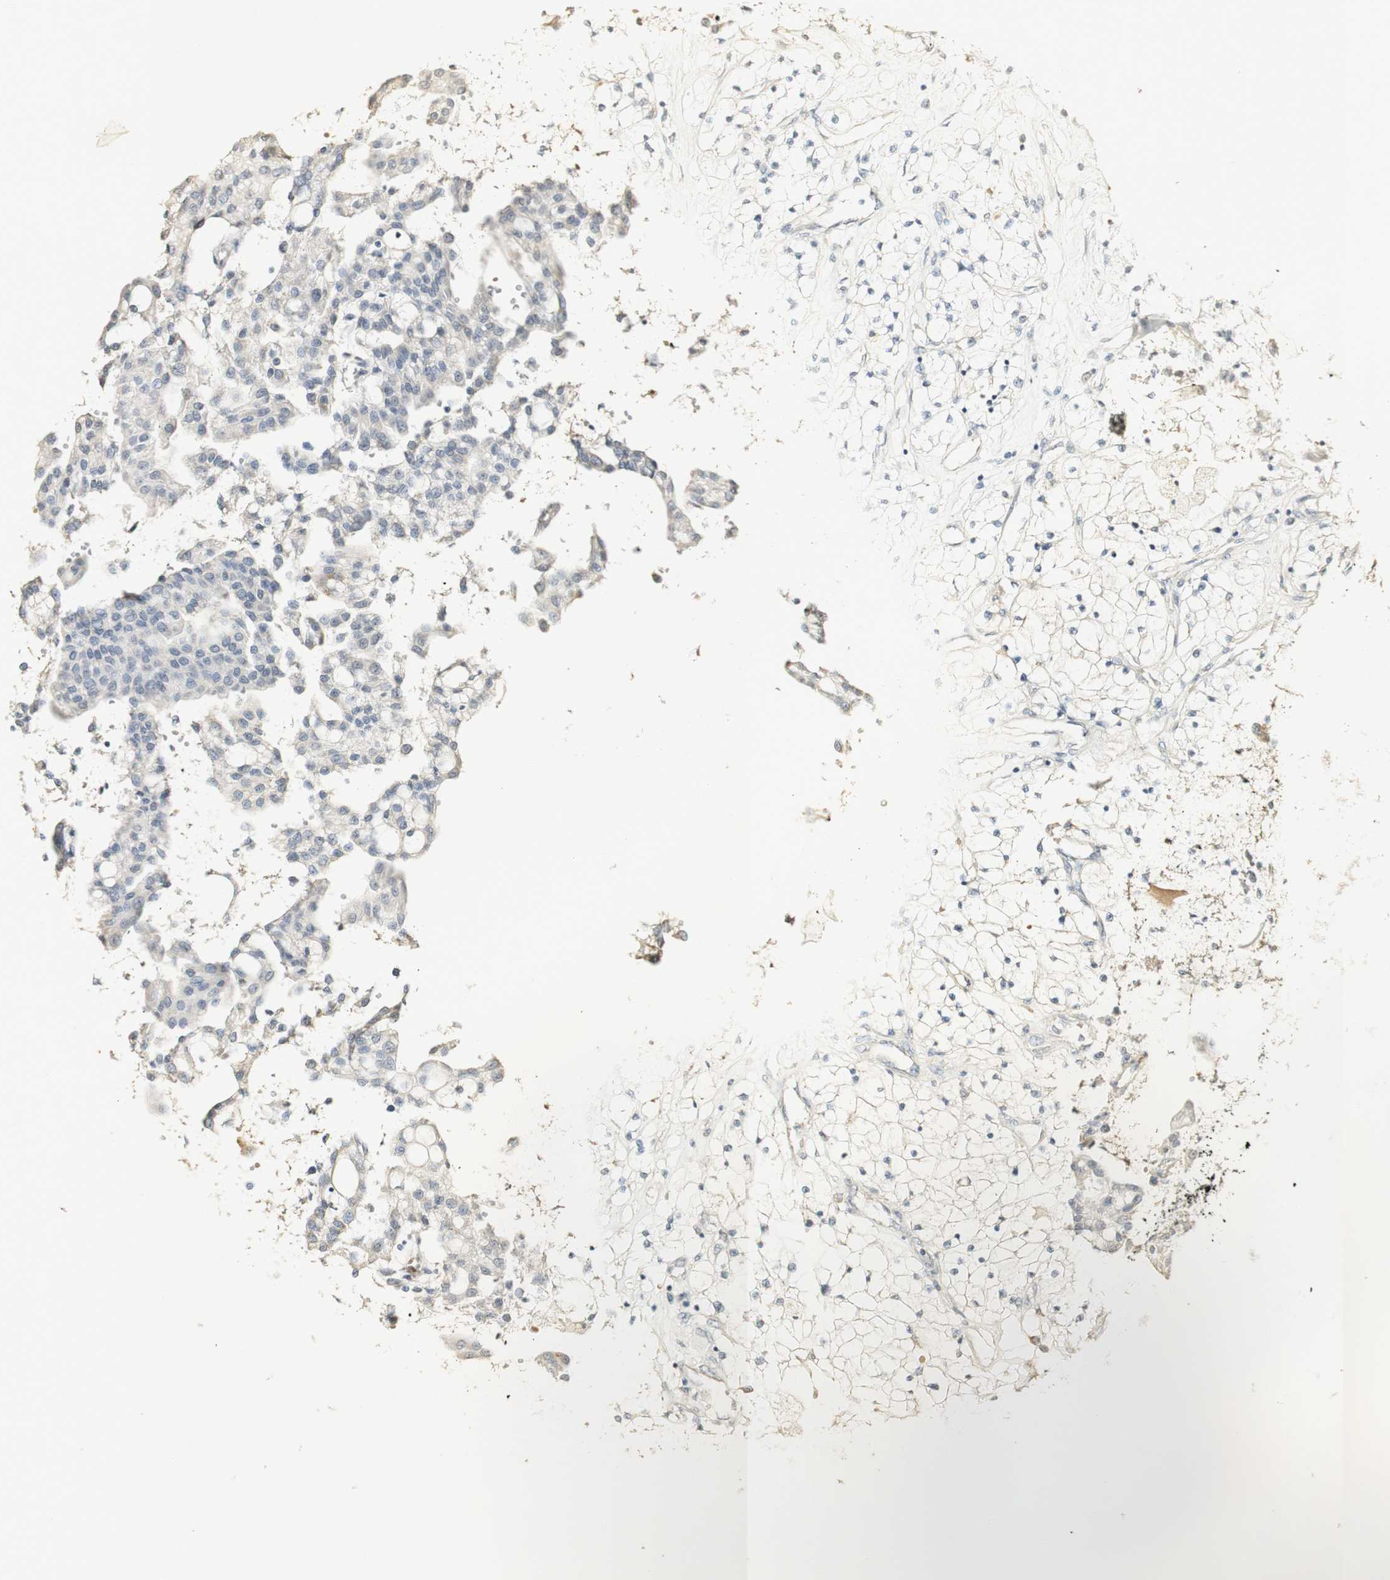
{"staining": {"intensity": "negative", "quantity": "none", "location": "none"}, "tissue": "renal cancer", "cell_type": "Tumor cells", "image_type": "cancer", "snomed": [{"axis": "morphology", "description": "Adenocarcinoma, NOS"}, {"axis": "topography", "description": "Kidney"}], "caption": "This photomicrograph is of renal cancer stained with immunohistochemistry to label a protein in brown with the nuclei are counter-stained blue. There is no positivity in tumor cells.", "gene": "SYT7", "patient": {"sex": "male", "age": 68}}